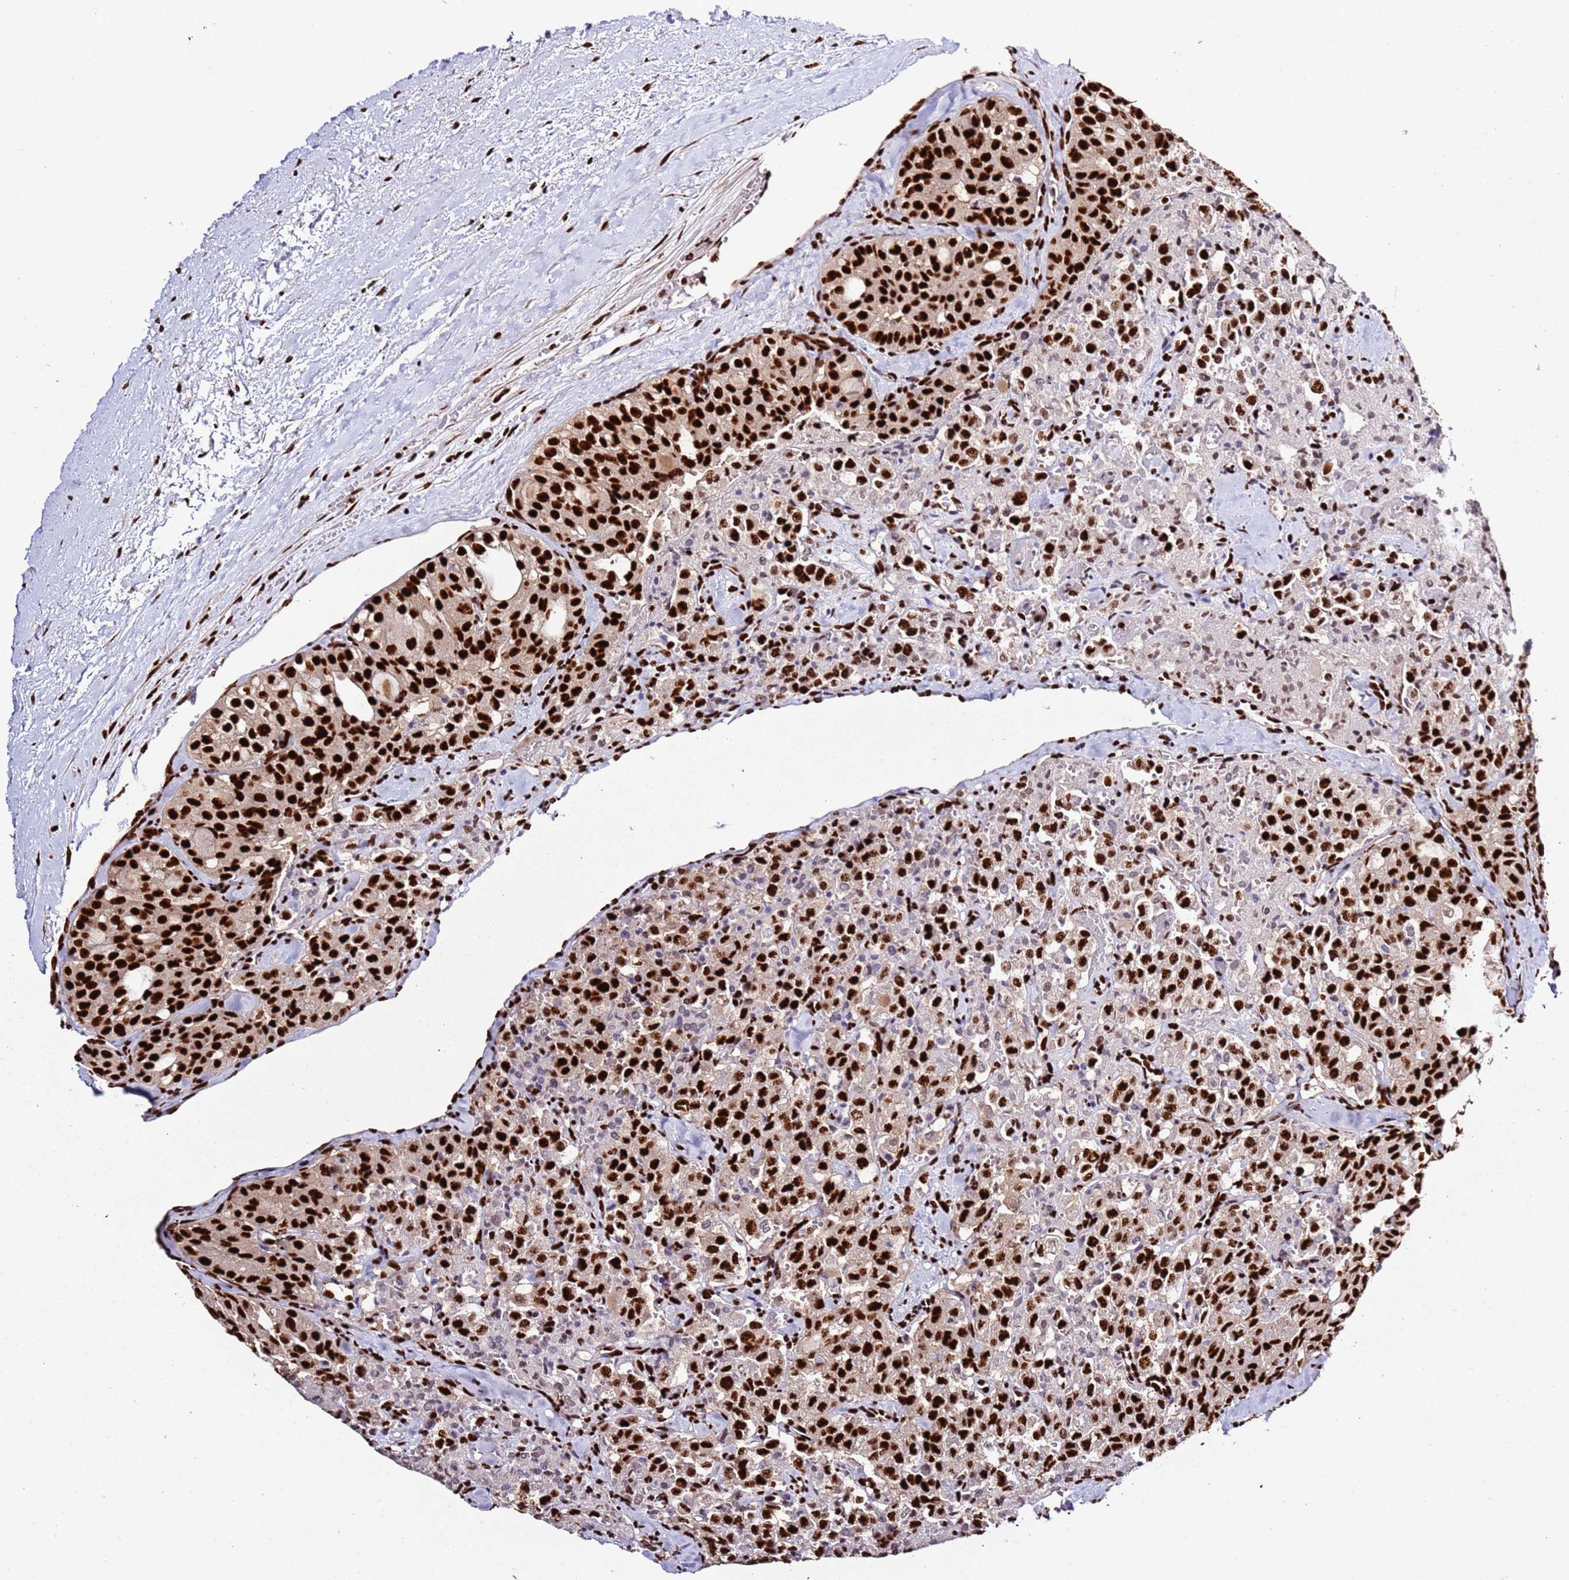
{"staining": {"intensity": "strong", "quantity": ">75%", "location": "nuclear"}, "tissue": "thyroid cancer", "cell_type": "Tumor cells", "image_type": "cancer", "snomed": [{"axis": "morphology", "description": "Follicular adenoma carcinoma, NOS"}, {"axis": "topography", "description": "Thyroid gland"}], "caption": "IHC staining of thyroid cancer (follicular adenoma carcinoma), which demonstrates high levels of strong nuclear staining in about >75% of tumor cells indicating strong nuclear protein staining. The staining was performed using DAB (brown) for protein detection and nuclei were counterstained in hematoxylin (blue).", "gene": "C6orf226", "patient": {"sex": "male", "age": 75}}